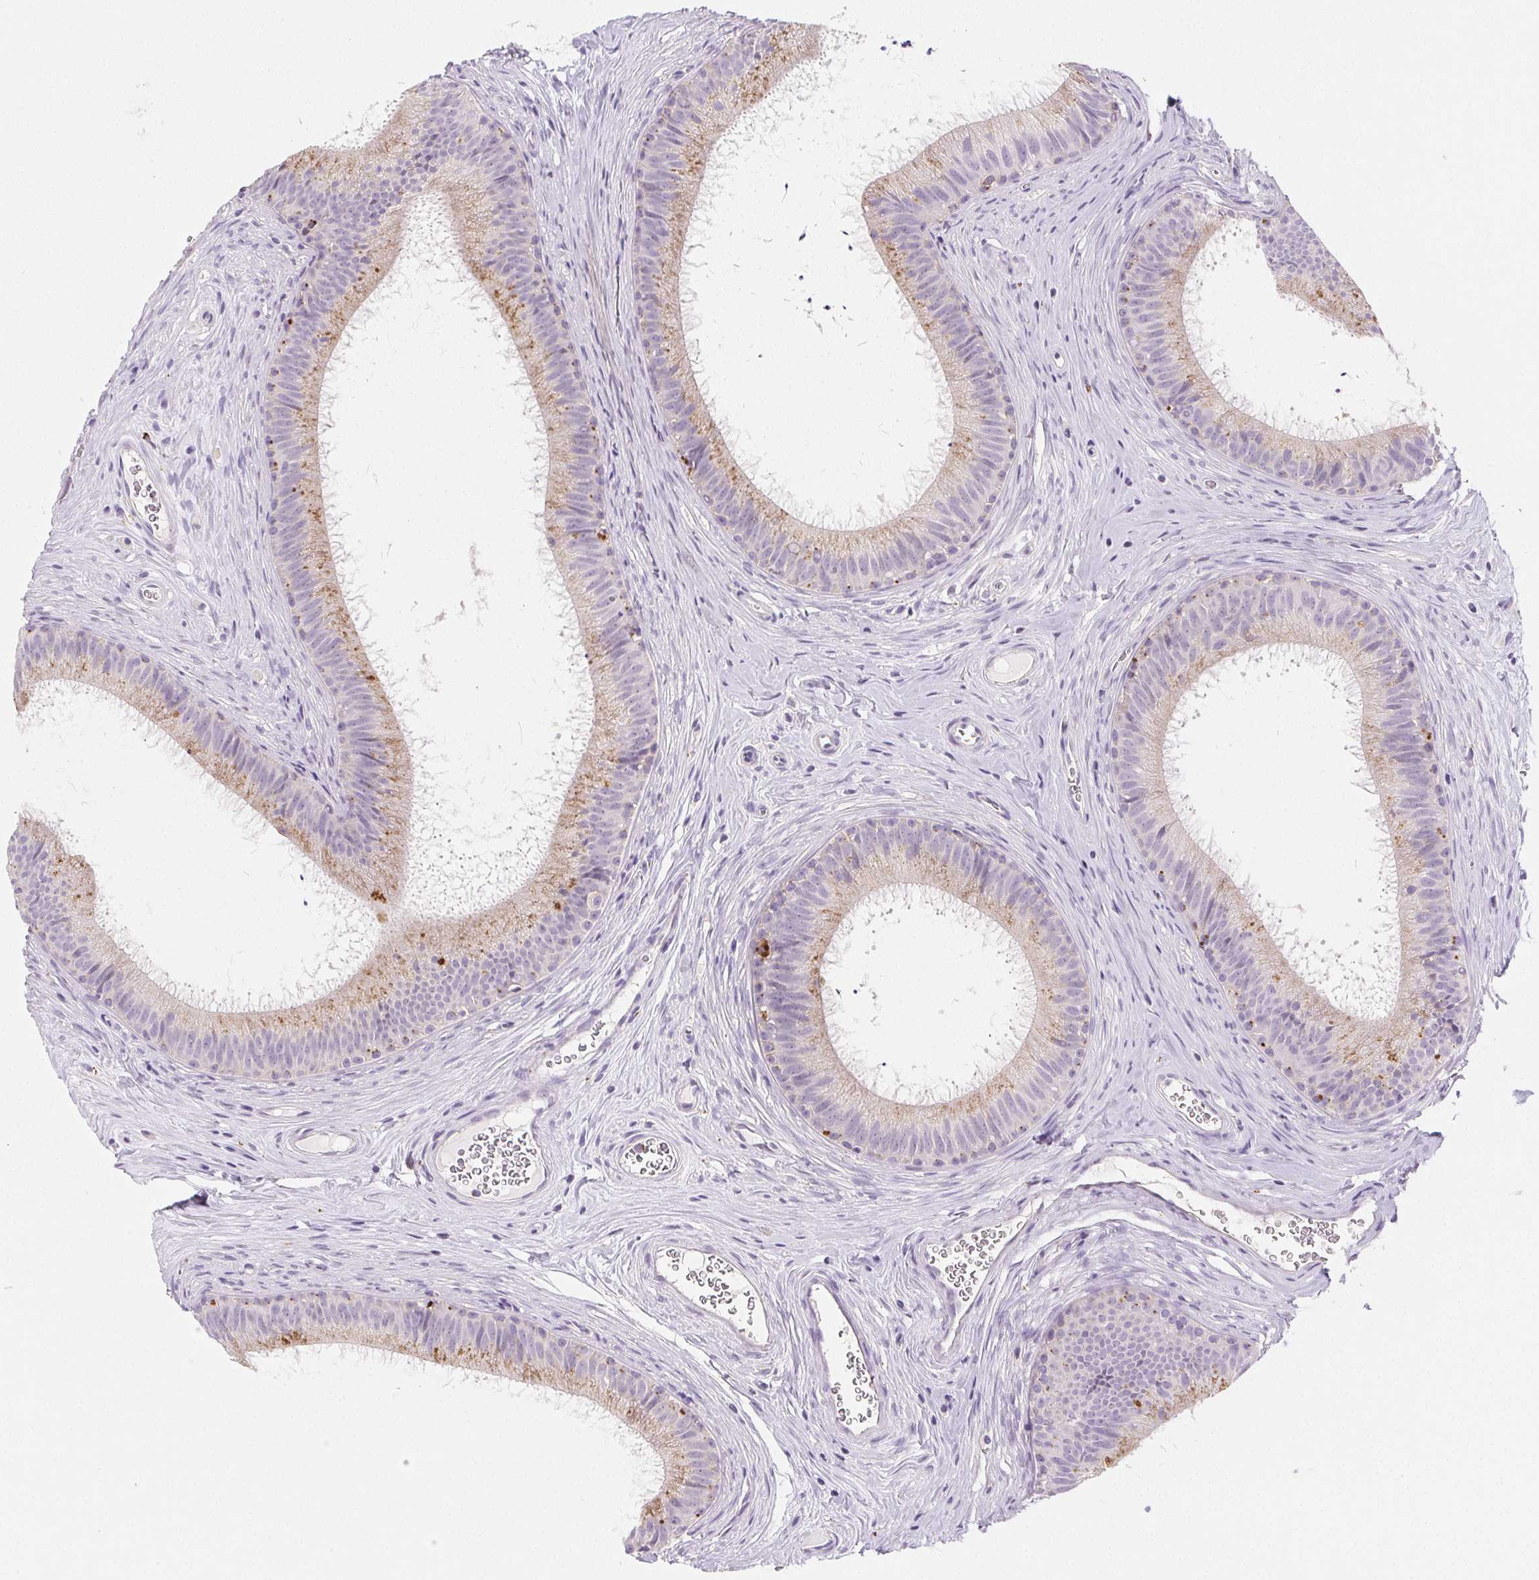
{"staining": {"intensity": "weak", "quantity": "25%-75%", "location": "cytoplasmic/membranous"}, "tissue": "epididymis", "cell_type": "Glandular cells", "image_type": "normal", "snomed": [{"axis": "morphology", "description": "Normal tissue, NOS"}, {"axis": "topography", "description": "Epididymis"}], "caption": "Glandular cells exhibit low levels of weak cytoplasmic/membranous positivity in about 25%-75% of cells in unremarkable human epididymis.", "gene": "LIPA", "patient": {"sex": "male", "age": 24}}